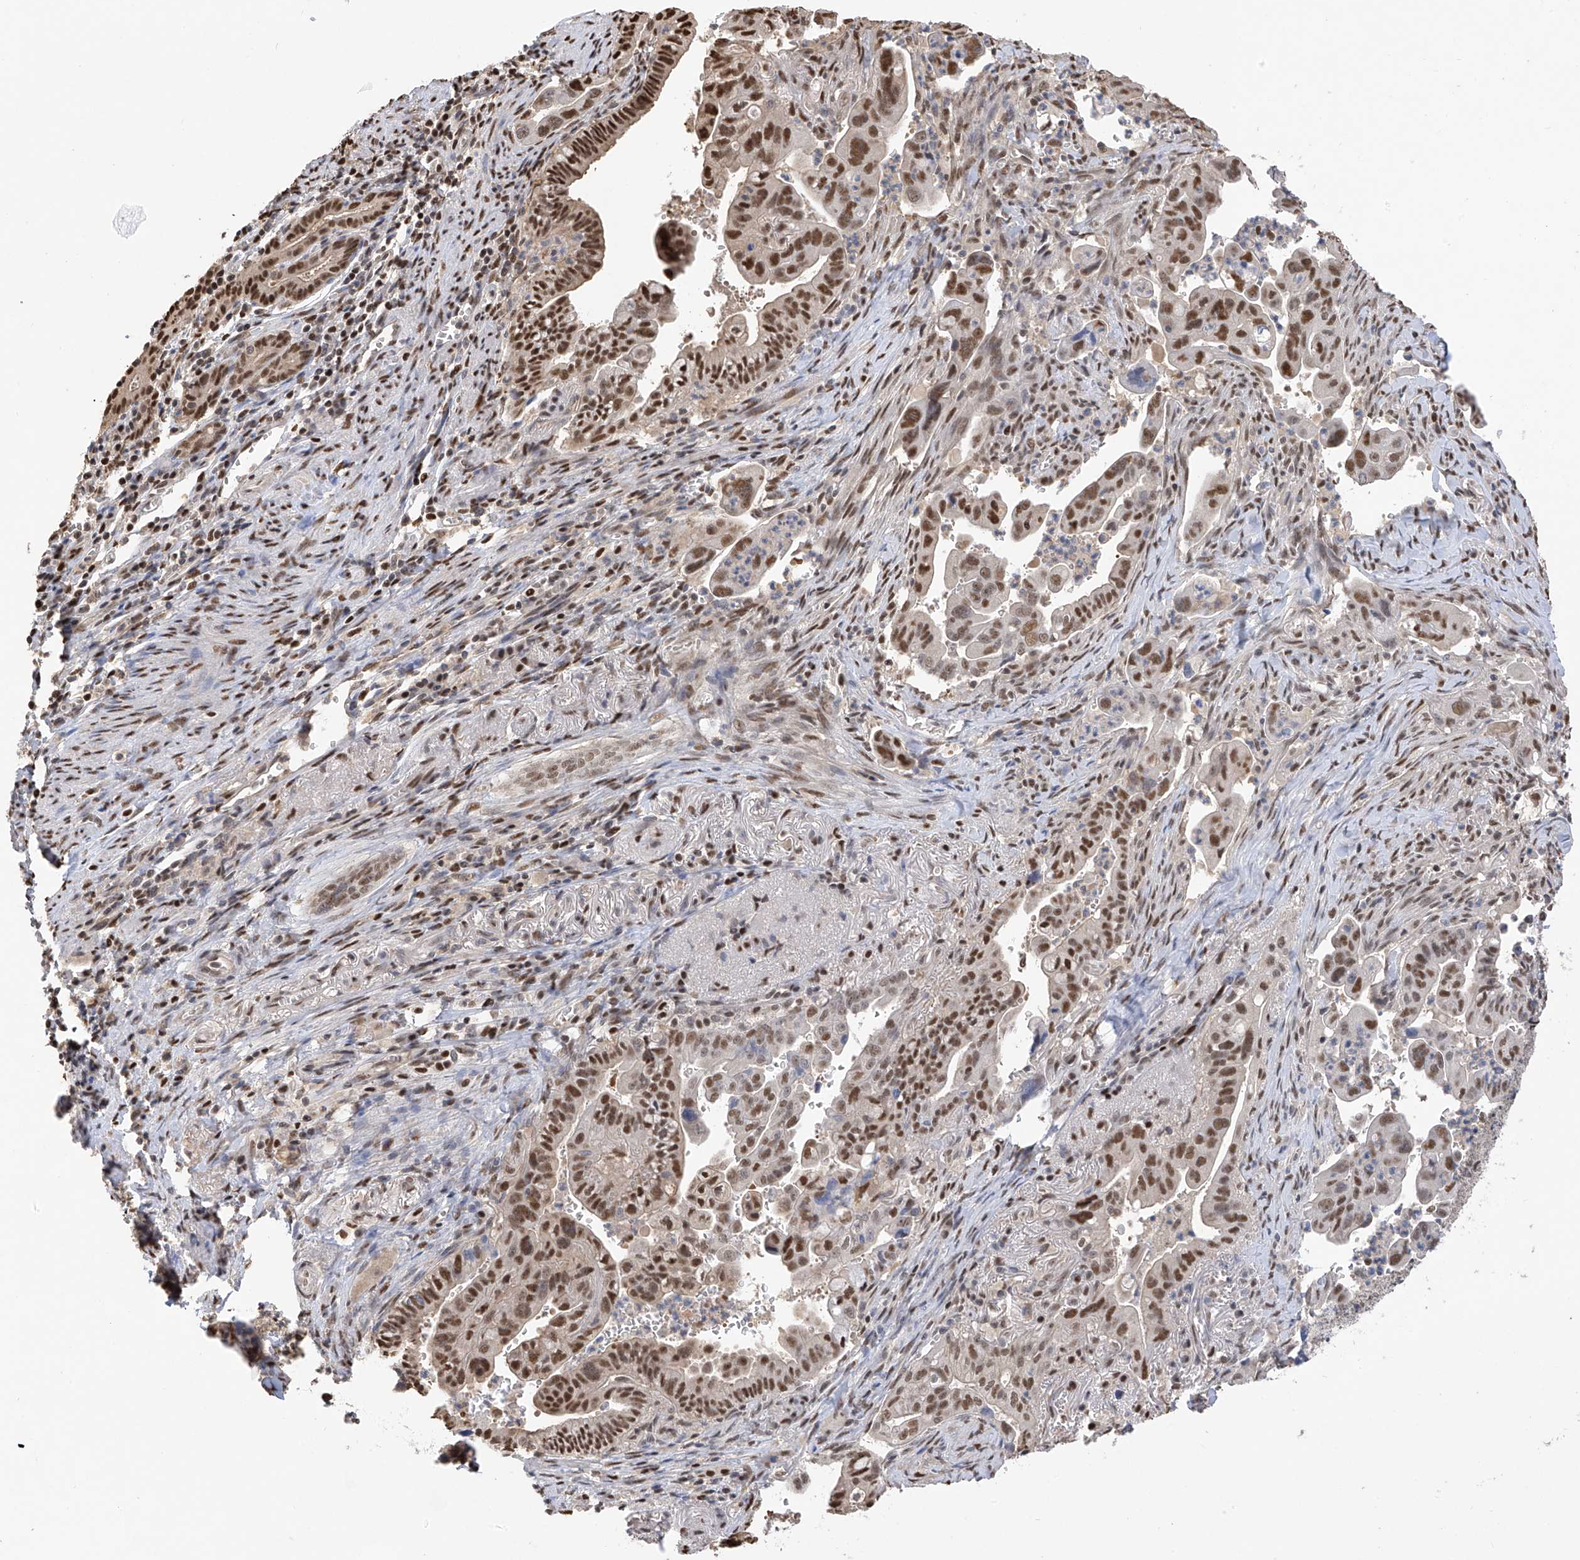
{"staining": {"intensity": "moderate", "quantity": ">75%", "location": "nuclear"}, "tissue": "pancreatic cancer", "cell_type": "Tumor cells", "image_type": "cancer", "snomed": [{"axis": "morphology", "description": "Adenocarcinoma, NOS"}, {"axis": "topography", "description": "Pancreas"}], "caption": "Immunohistochemical staining of human pancreatic cancer displays medium levels of moderate nuclear expression in approximately >75% of tumor cells.", "gene": "PMM1", "patient": {"sex": "male", "age": 70}}